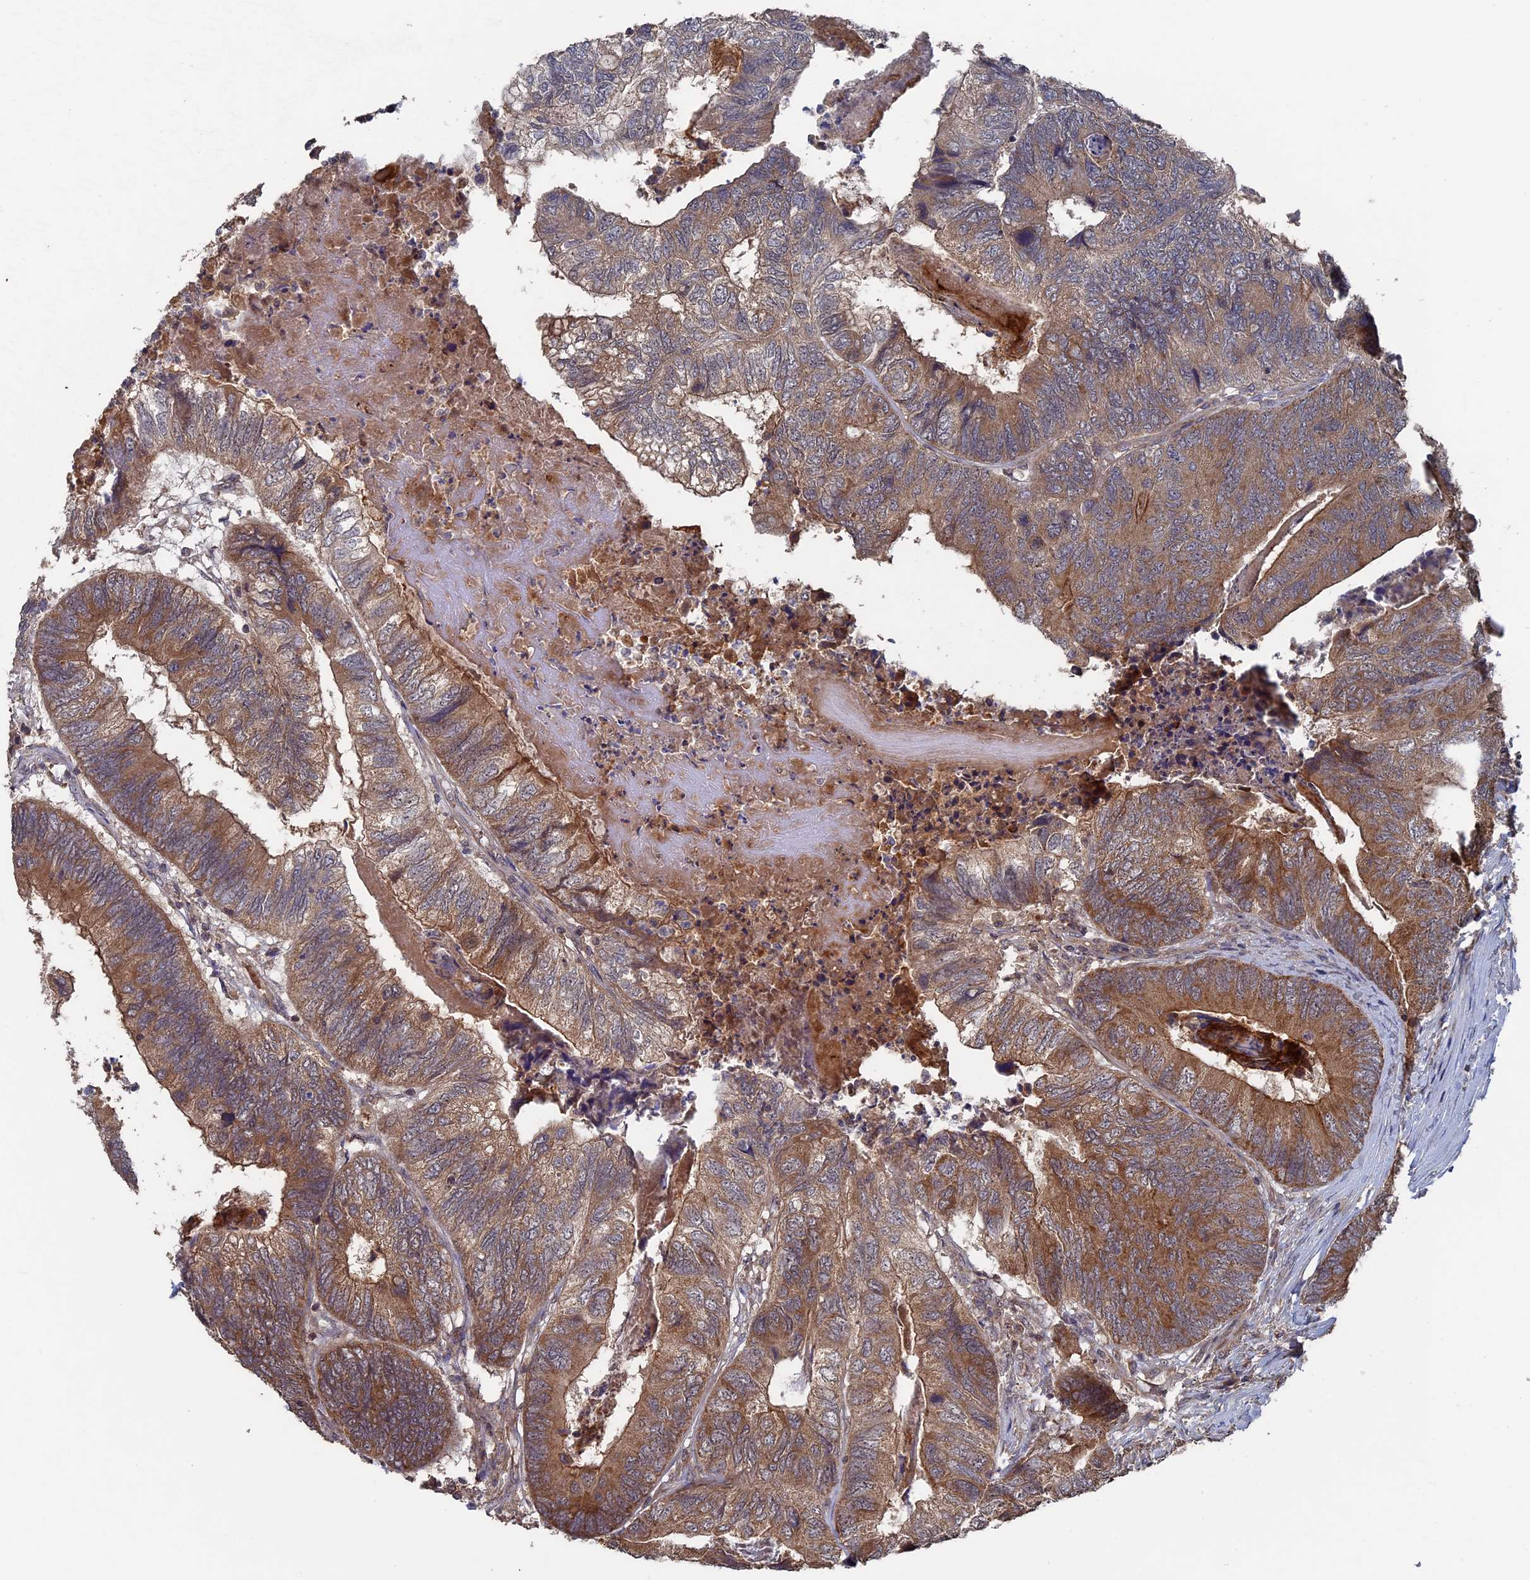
{"staining": {"intensity": "moderate", "quantity": ">75%", "location": "cytoplasmic/membranous"}, "tissue": "colorectal cancer", "cell_type": "Tumor cells", "image_type": "cancer", "snomed": [{"axis": "morphology", "description": "Adenocarcinoma, NOS"}, {"axis": "topography", "description": "Colon"}], "caption": "An immunohistochemistry image of neoplastic tissue is shown. Protein staining in brown highlights moderate cytoplasmic/membranous positivity in colorectal adenocarcinoma within tumor cells.", "gene": "RAB15", "patient": {"sex": "female", "age": 67}}